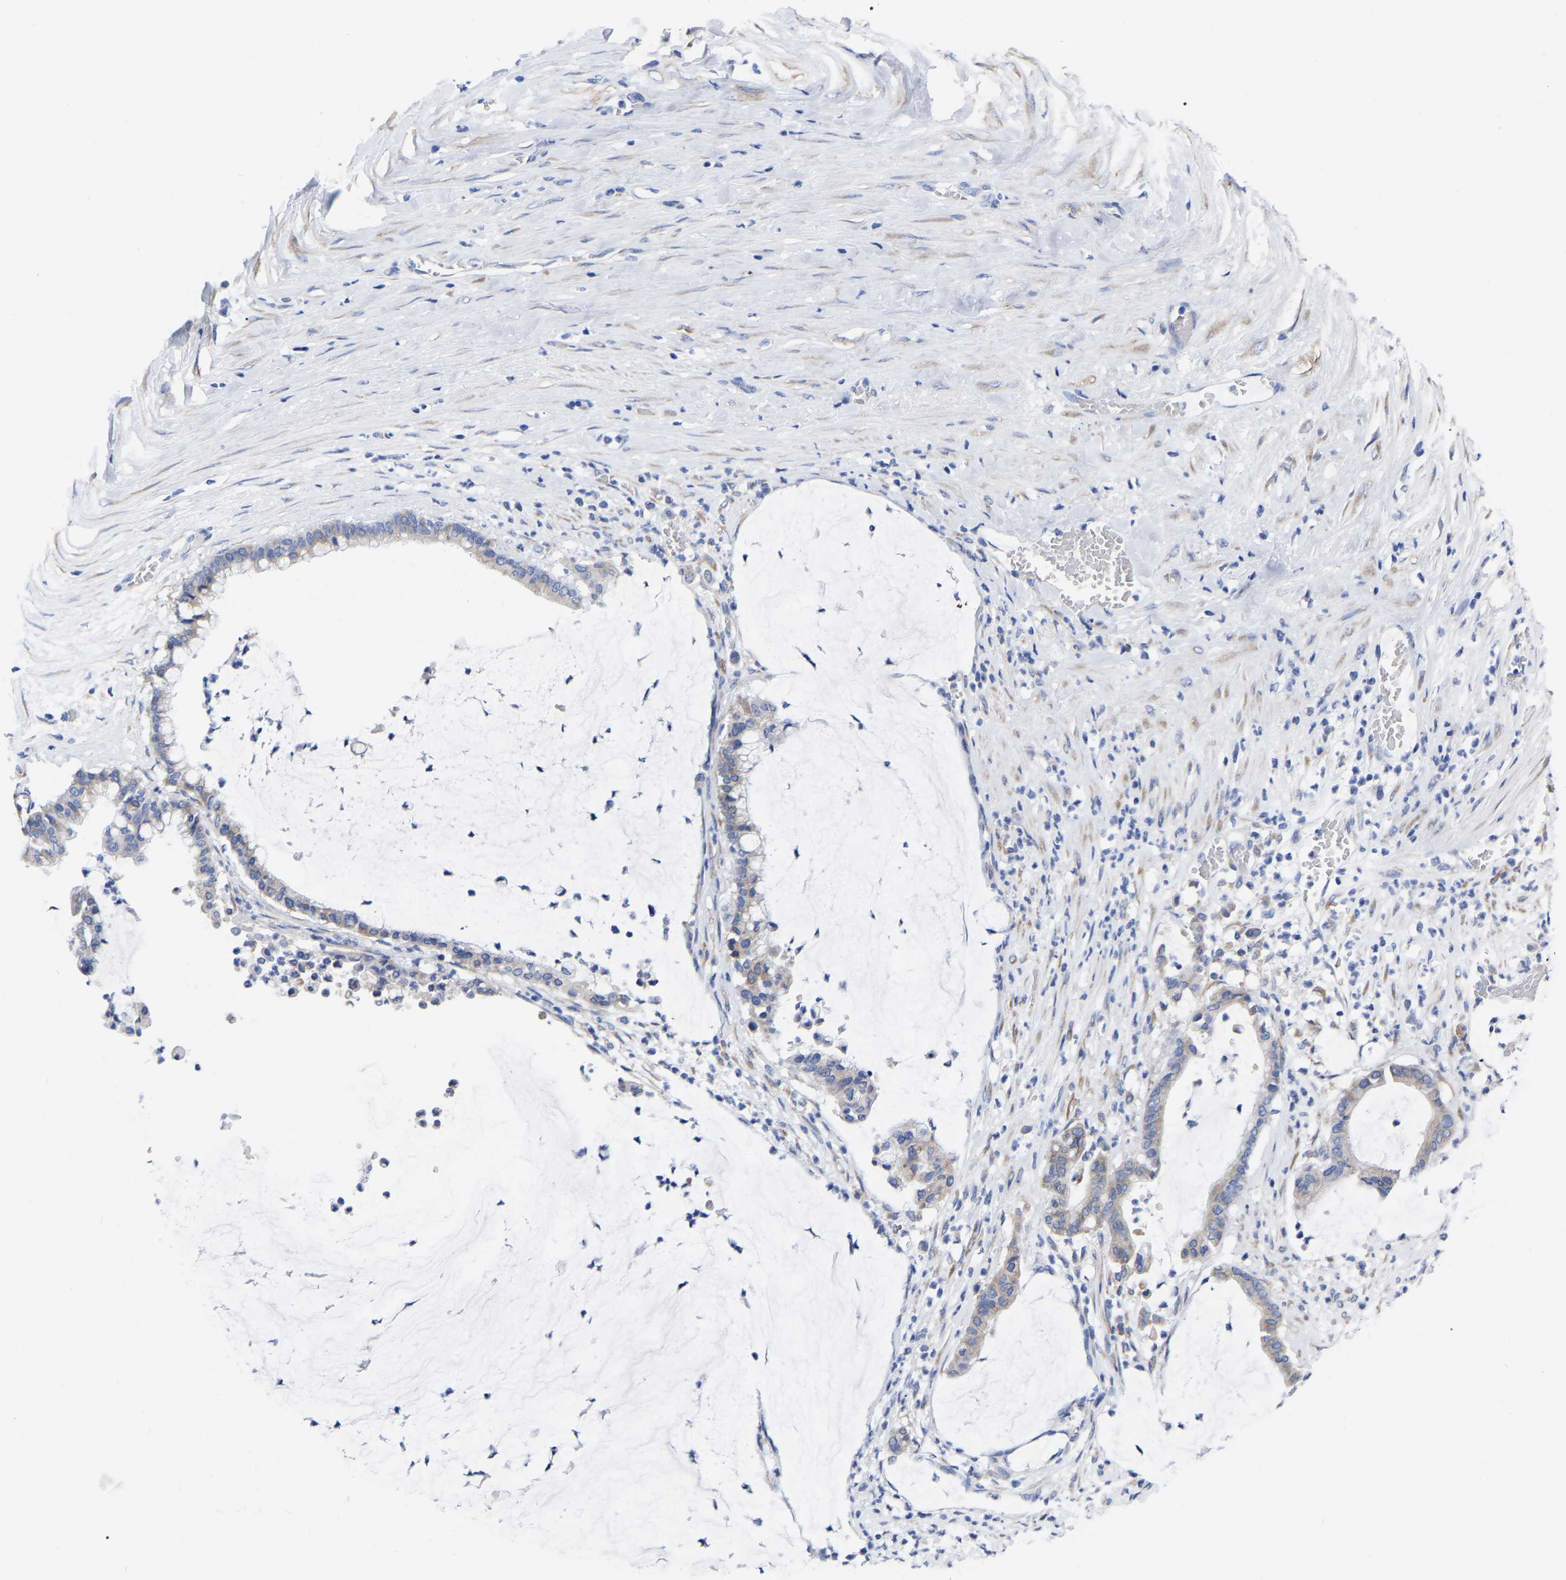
{"staining": {"intensity": "weak", "quantity": "<25%", "location": "cytoplasmic/membranous"}, "tissue": "pancreatic cancer", "cell_type": "Tumor cells", "image_type": "cancer", "snomed": [{"axis": "morphology", "description": "Adenocarcinoma, NOS"}, {"axis": "topography", "description": "Pancreas"}], "caption": "IHC of adenocarcinoma (pancreatic) demonstrates no staining in tumor cells. (DAB IHC visualized using brightfield microscopy, high magnification).", "gene": "GDF3", "patient": {"sex": "male", "age": 41}}